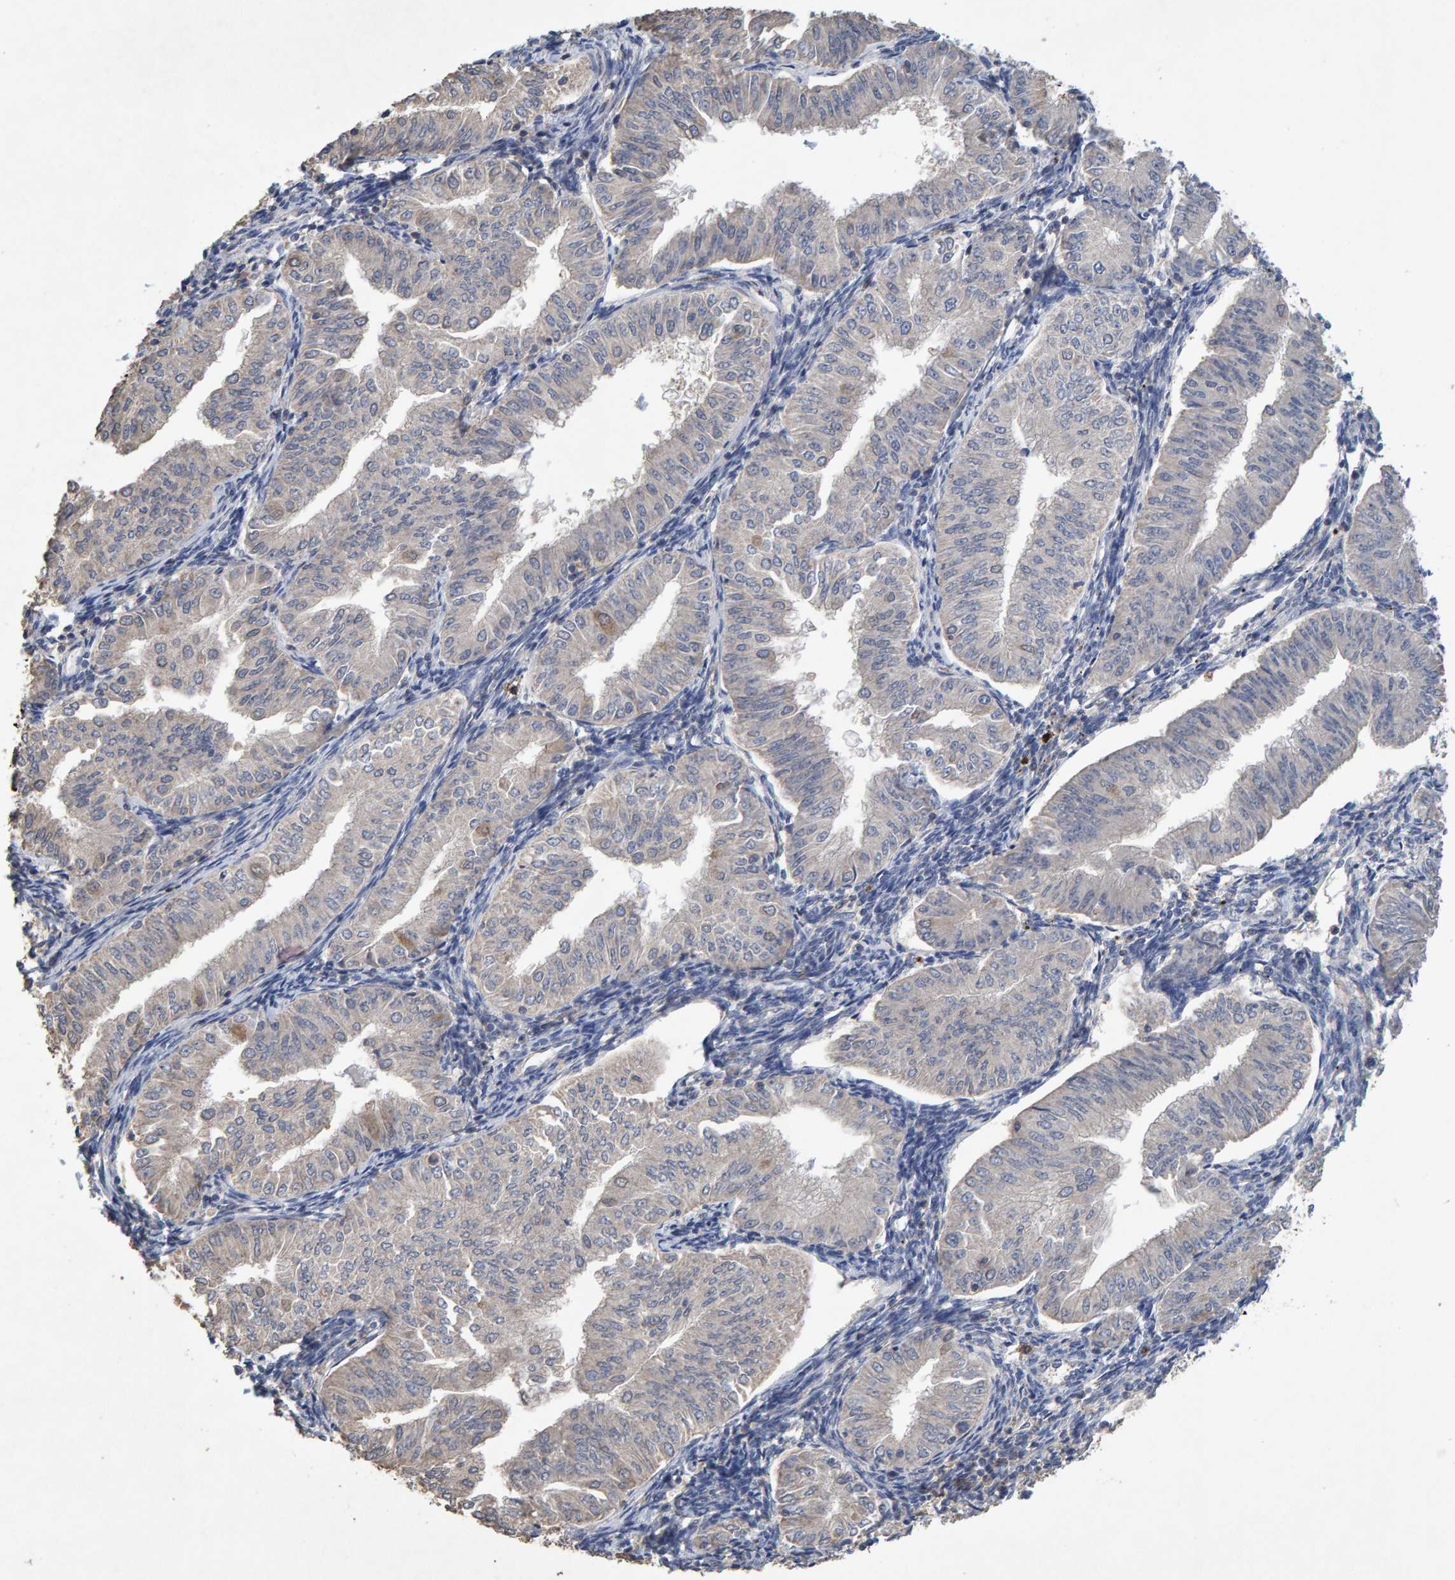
{"staining": {"intensity": "weak", "quantity": "<25%", "location": "cytoplasmic/membranous"}, "tissue": "endometrial cancer", "cell_type": "Tumor cells", "image_type": "cancer", "snomed": [{"axis": "morphology", "description": "Normal tissue, NOS"}, {"axis": "morphology", "description": "Adenocarcinoma, NOS"}, {"axis": "topography", "description": "Endometrium"}], "caption": "High power microscopy image of an immunohistochemistry (IHC) micrograph of endometrial cancer (adenocarcinoma), revealing no significant positivity in tumor cells.", "gene": "CTH", "patient": {"sex": "female", "age": 53}}